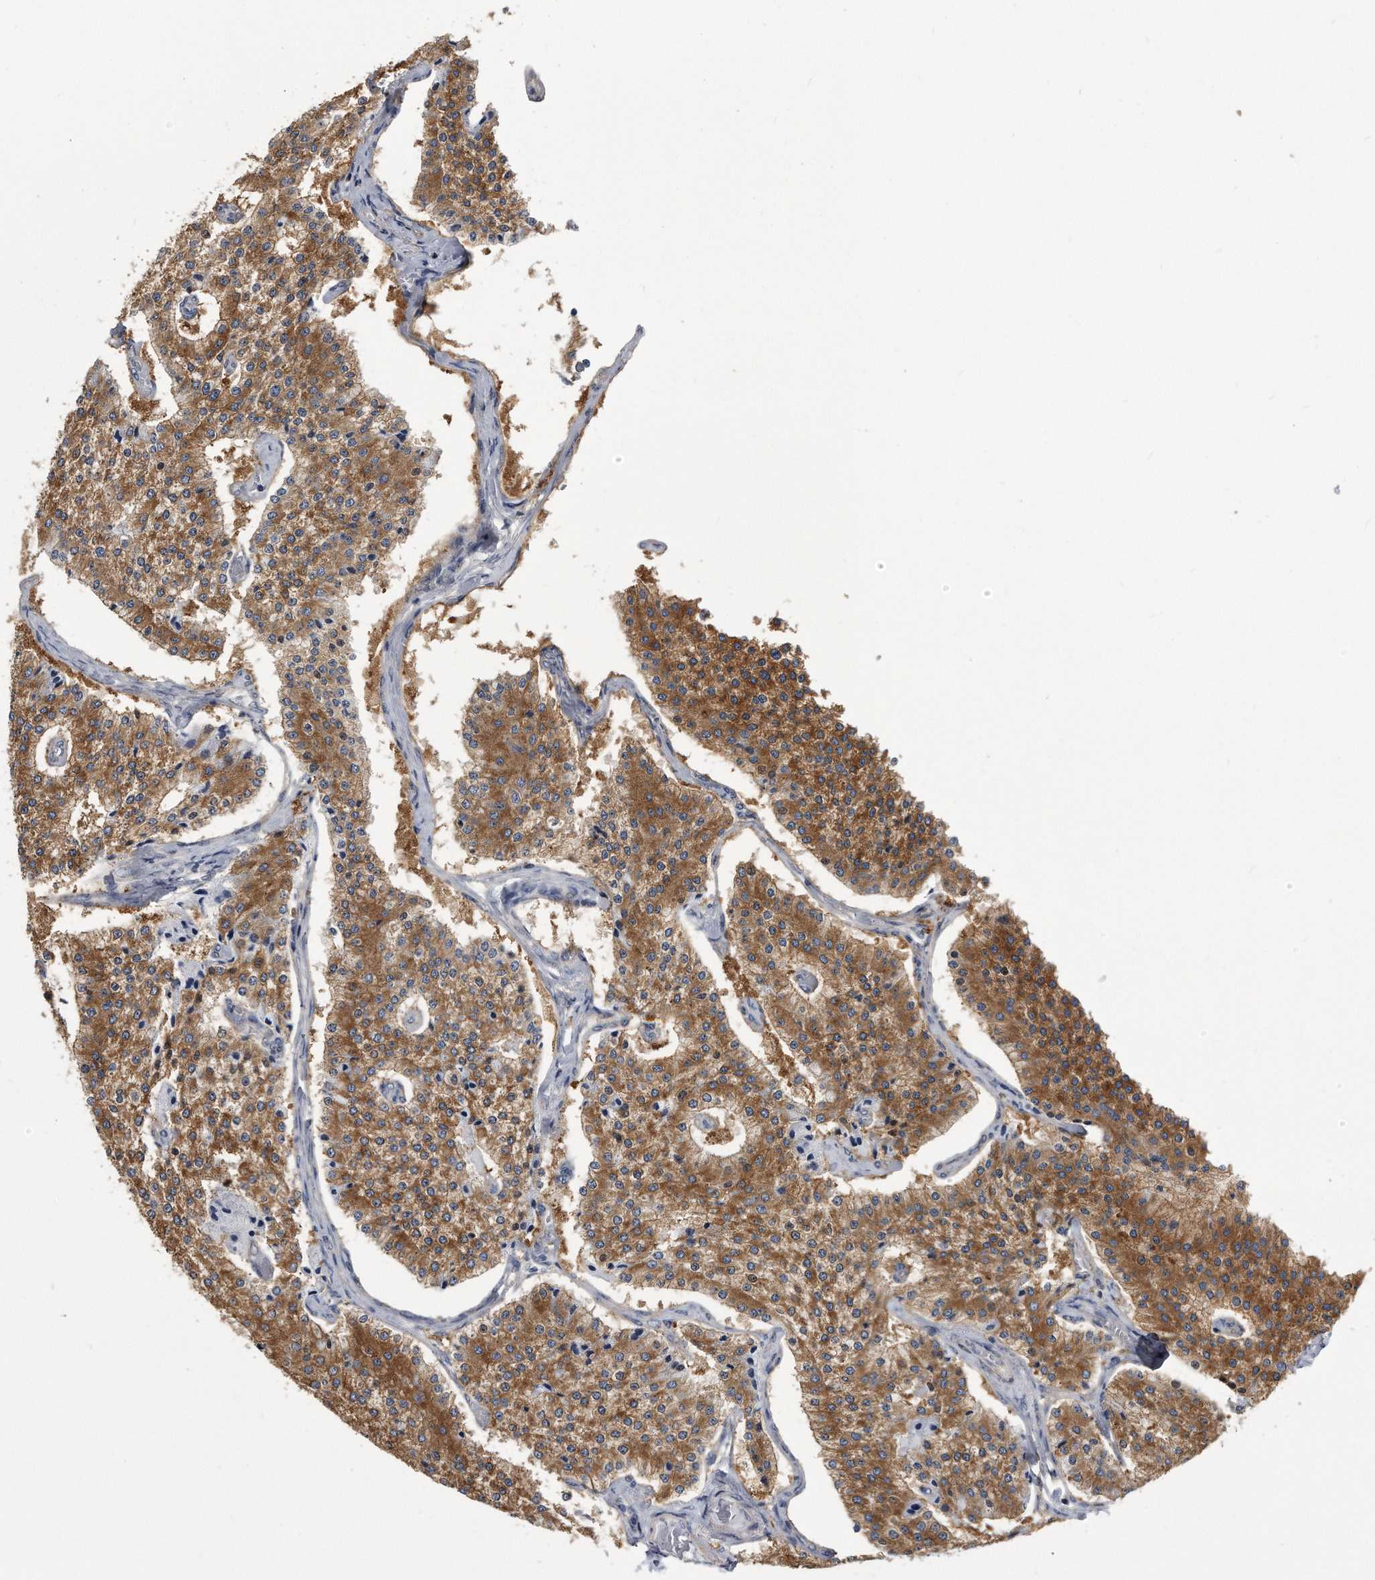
{"staining": {"intensity": "moderate", "quantity": ">75%", "location": "cytoplasmic/membranous"}, "tissue": "carcinoid", "cell_type": "Tumor cells", "image_type": "cancer", "snomed": [{"axis": "morphology", "description": "Carcinoid, malignant, NOS"}, {"axis": "topography", "description": "Colon"}], "caption": "Human carcinoid (malignant) stained with a brown dye exhibits moderate cytoplasmic/membranous positive positivity in about >75% of tumor cells.", "gene": "PYGB", "patient": {"sex": "female", "age": 52}}